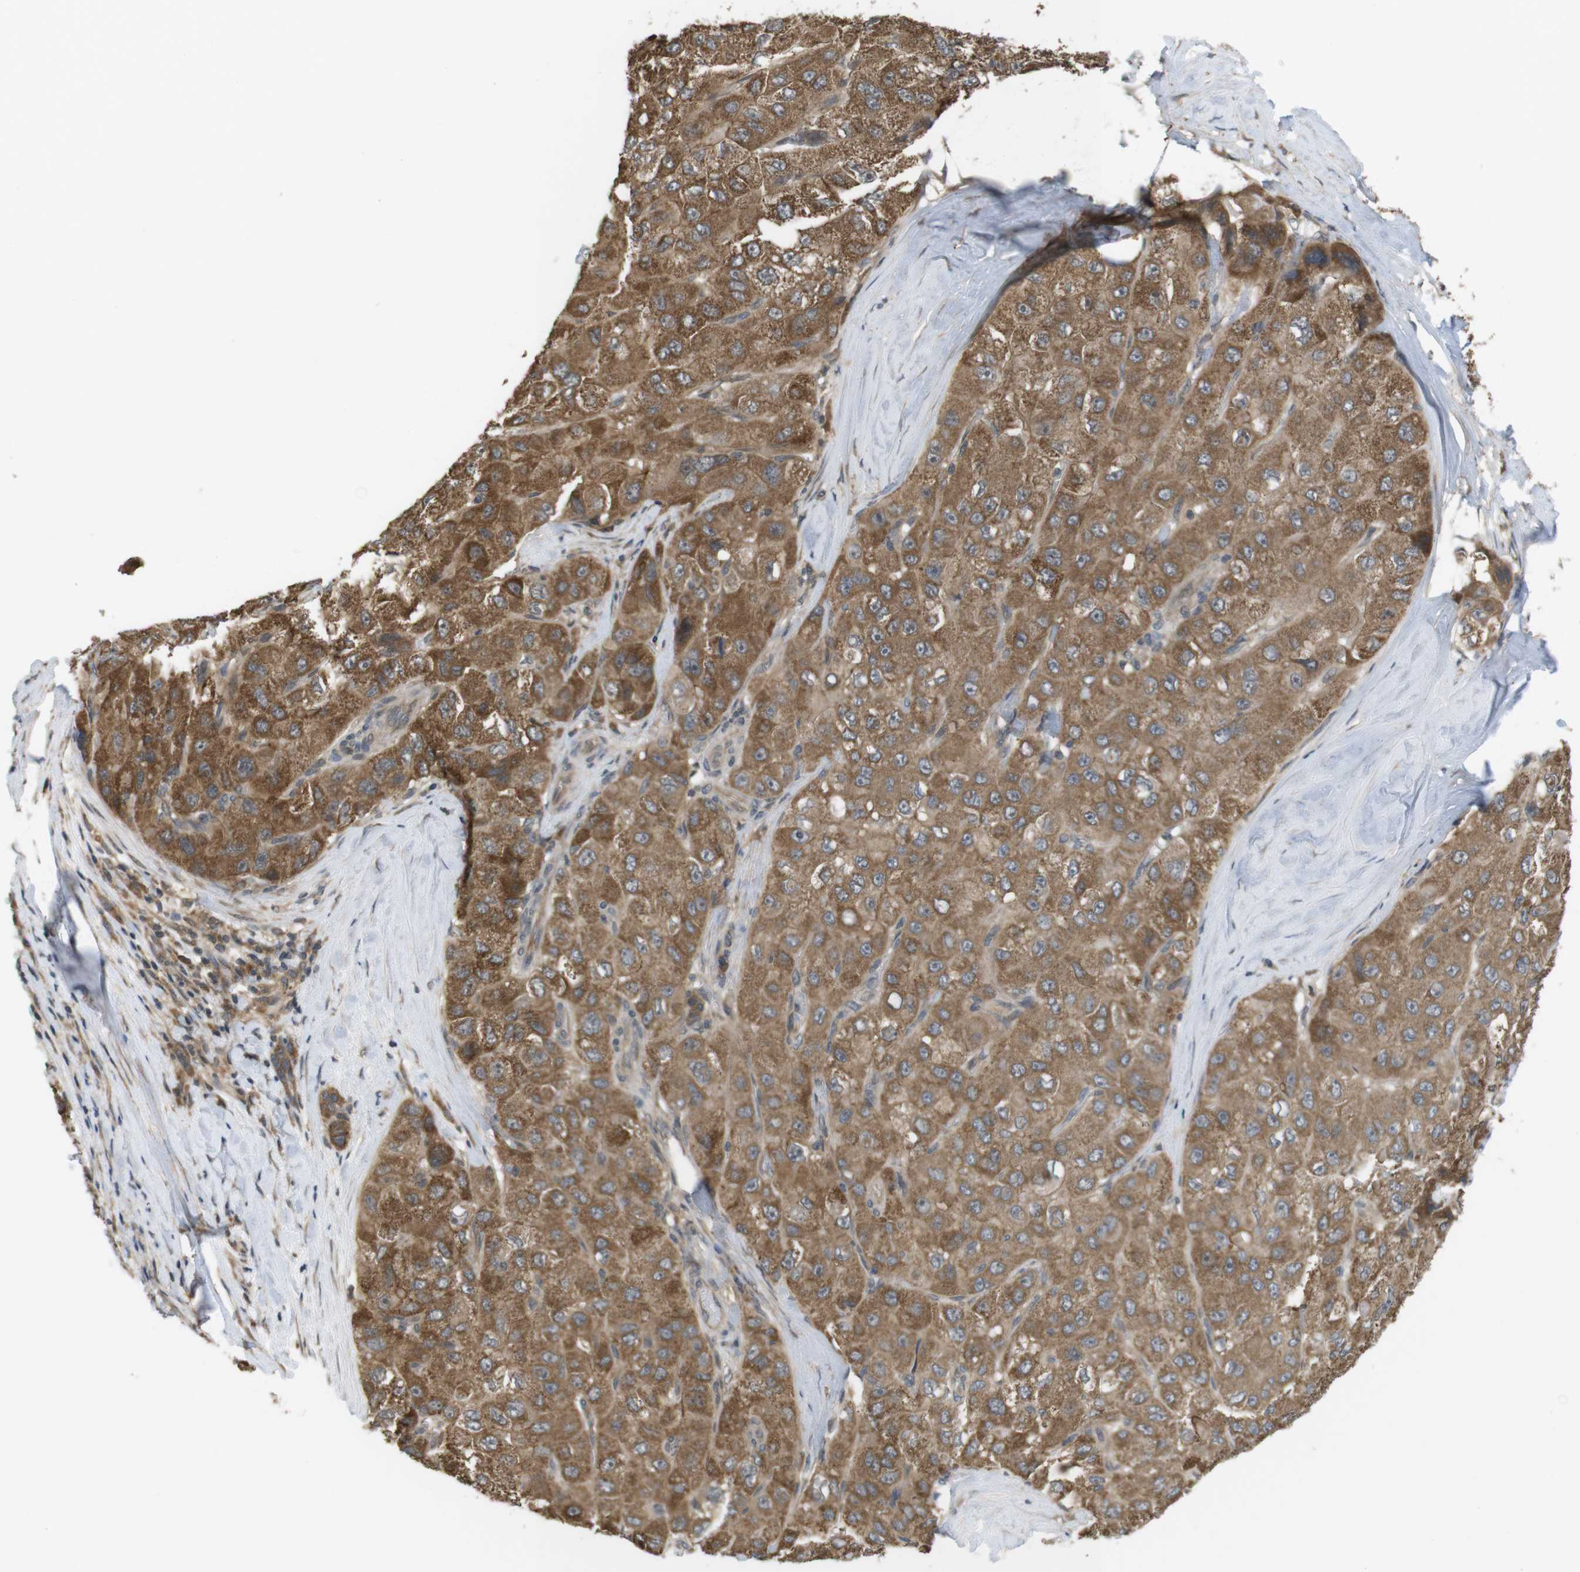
{"staining": {"intensity": "moderate", "quantity": ">75%", "location": "cytoplasmic/membranous"}, "tissue": "liver cancer", "cell_type": "Tumor cells", "image_type": "cancer", "snomed": [{"axis": "morphology", "description": "Carcinoma, Hepatocellular, NOS"}, {"axis": "topography", "description": "Liver"}], "caption": "About >75% of tumor cells in human liver cancer (hepatocellular carcinoma) reveal moderate cytoplasmic/membranous protein staining as visualized by brown immunohistochemical staining.", "gene": "RNF130", "patient": {"sex": "male", "age": 80}}